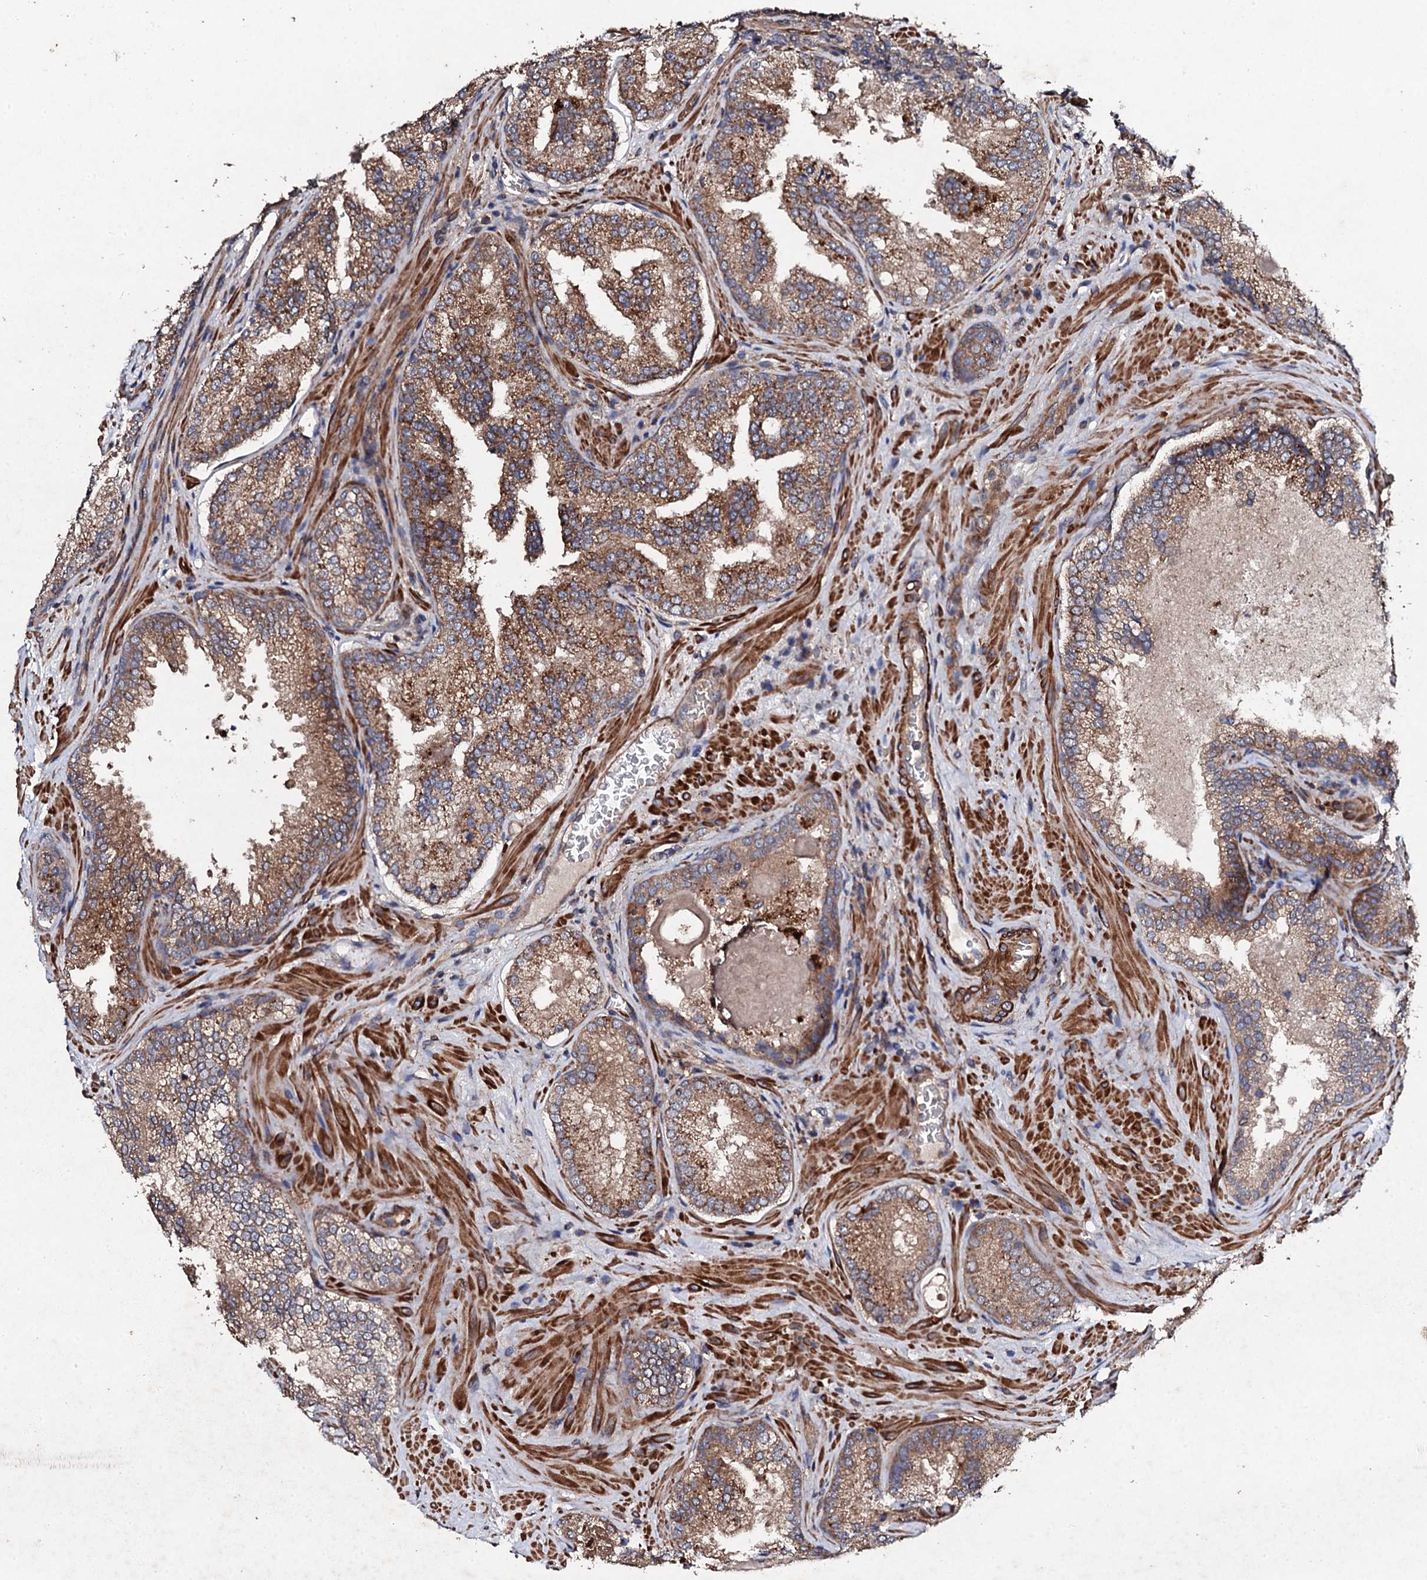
{"staining": {"intensity": "moderate", "quantity": ">75%", "location": "cytoplasmic/membranous"}, "tissue": "prostate cancer", "cell_type": "Tumor cells", "image_type": "cancer", "snomed": [{"axis": "morphology", "description": "Adenocarcinoma, Low grade"}, {"axis": "topography", "description": "Prostate"}], "caption": "The immunohistochemical stain shows moderate cytoplasmic/membranous expression in tumor cells of prostate cancer tissue.", "gene": "MOCOS", "patient": {"sex": "male", "age": 74}}